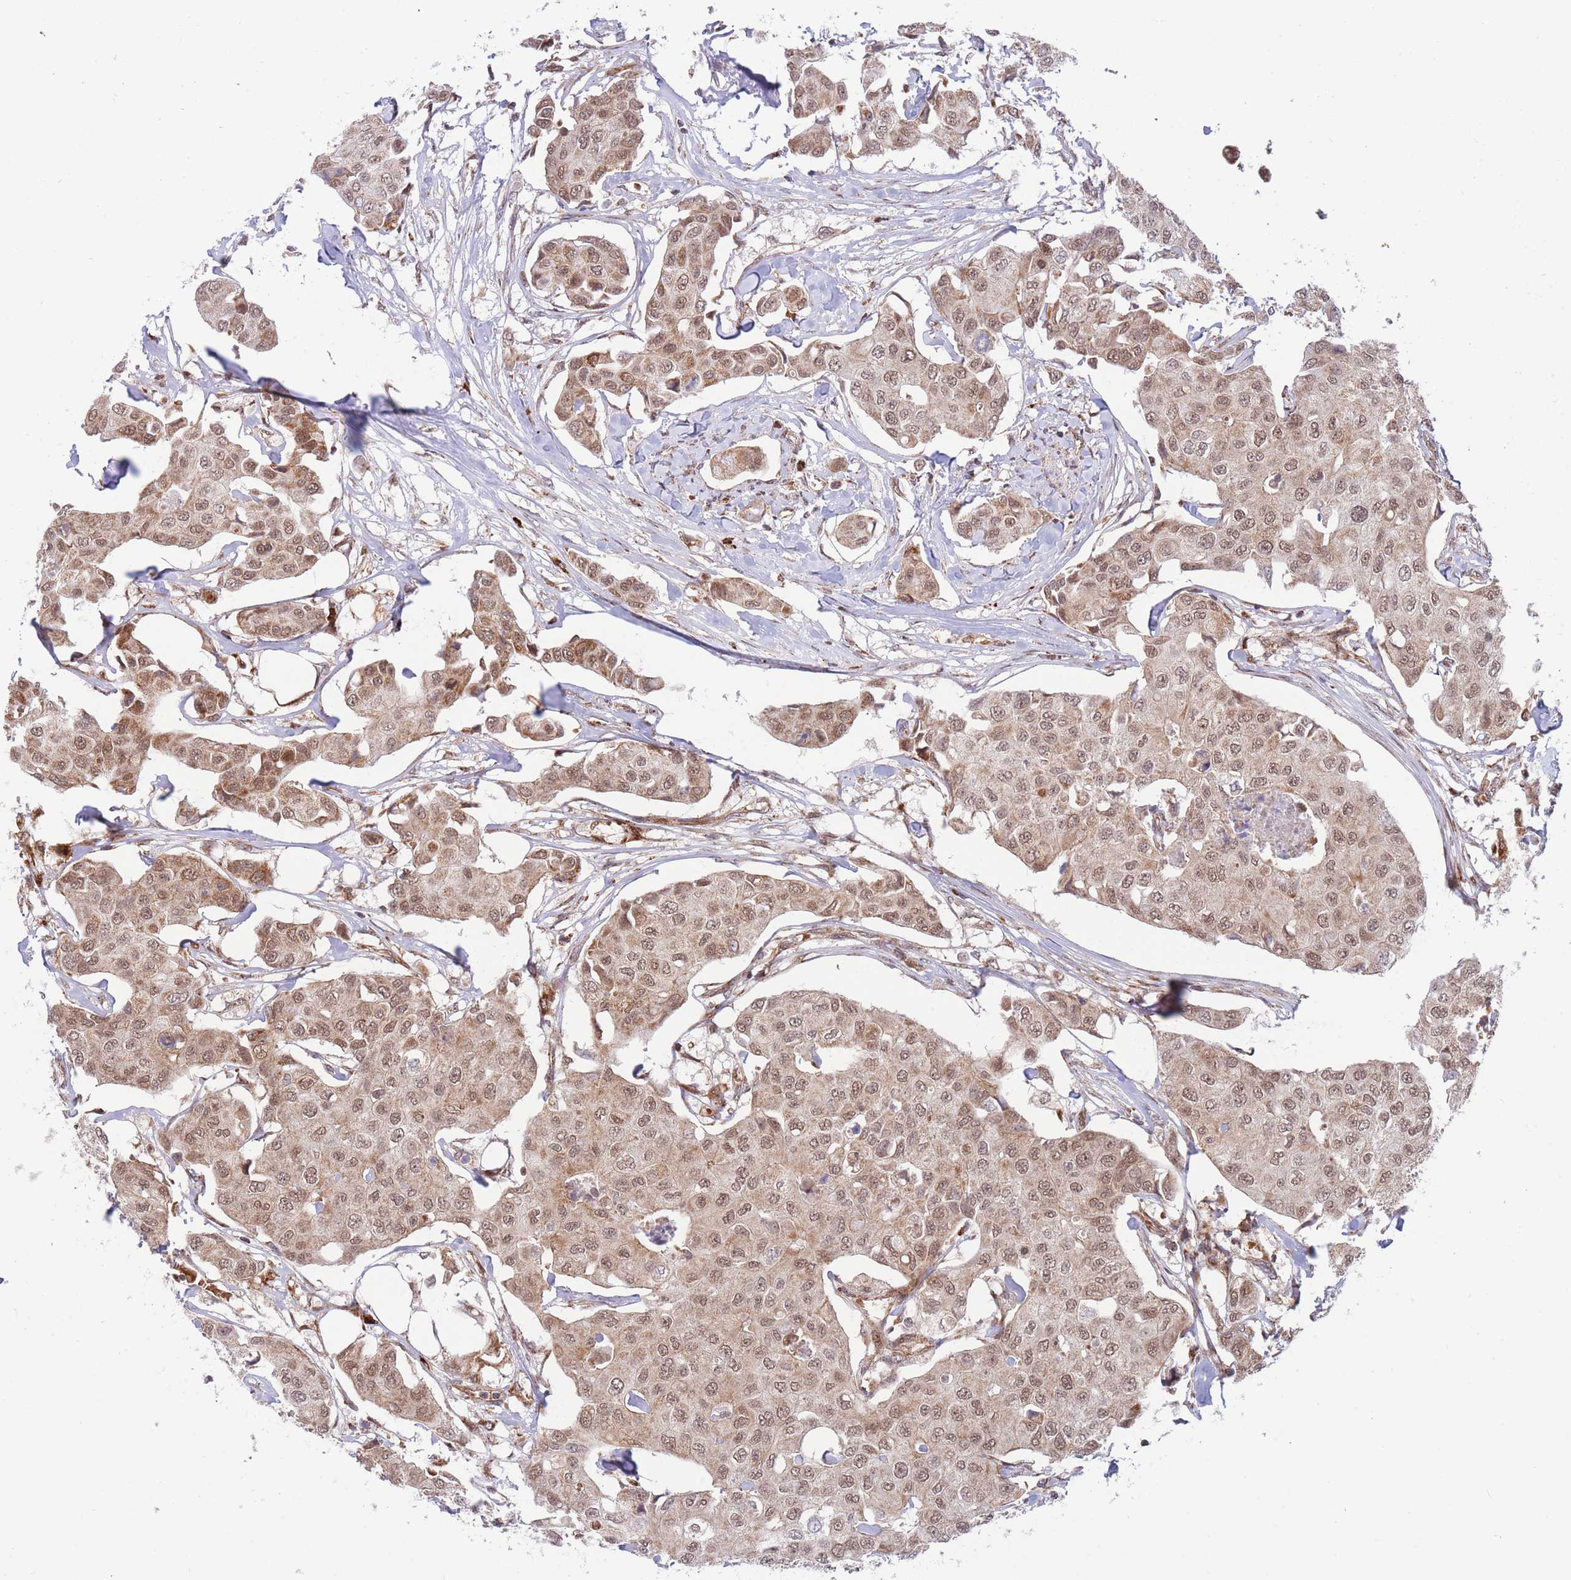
{"staining": {"intensity": "moderate", "quantity": ">75%", "location": "nuclear"}, "tissue": "breast cancer", "cell_type": "Tumor cells", "image_type": "cancer", "snomed": [{"axis": "morphology", "description": "Duct carcinoma"}, {"axis": "topography", "description": "Breast"}, {"axis": "topography", "description": "Lymph node"}], "caption": "Moderate nuclear protein positivity is present in about >75% of tumor cells in breast cancer. (Stains: DAB in brown, nuclei in blue, Microscopy: brightfield microscopy at high magnification).", "gene": "BOD1L1", "patient": {"sex": "female", "age": 80}}